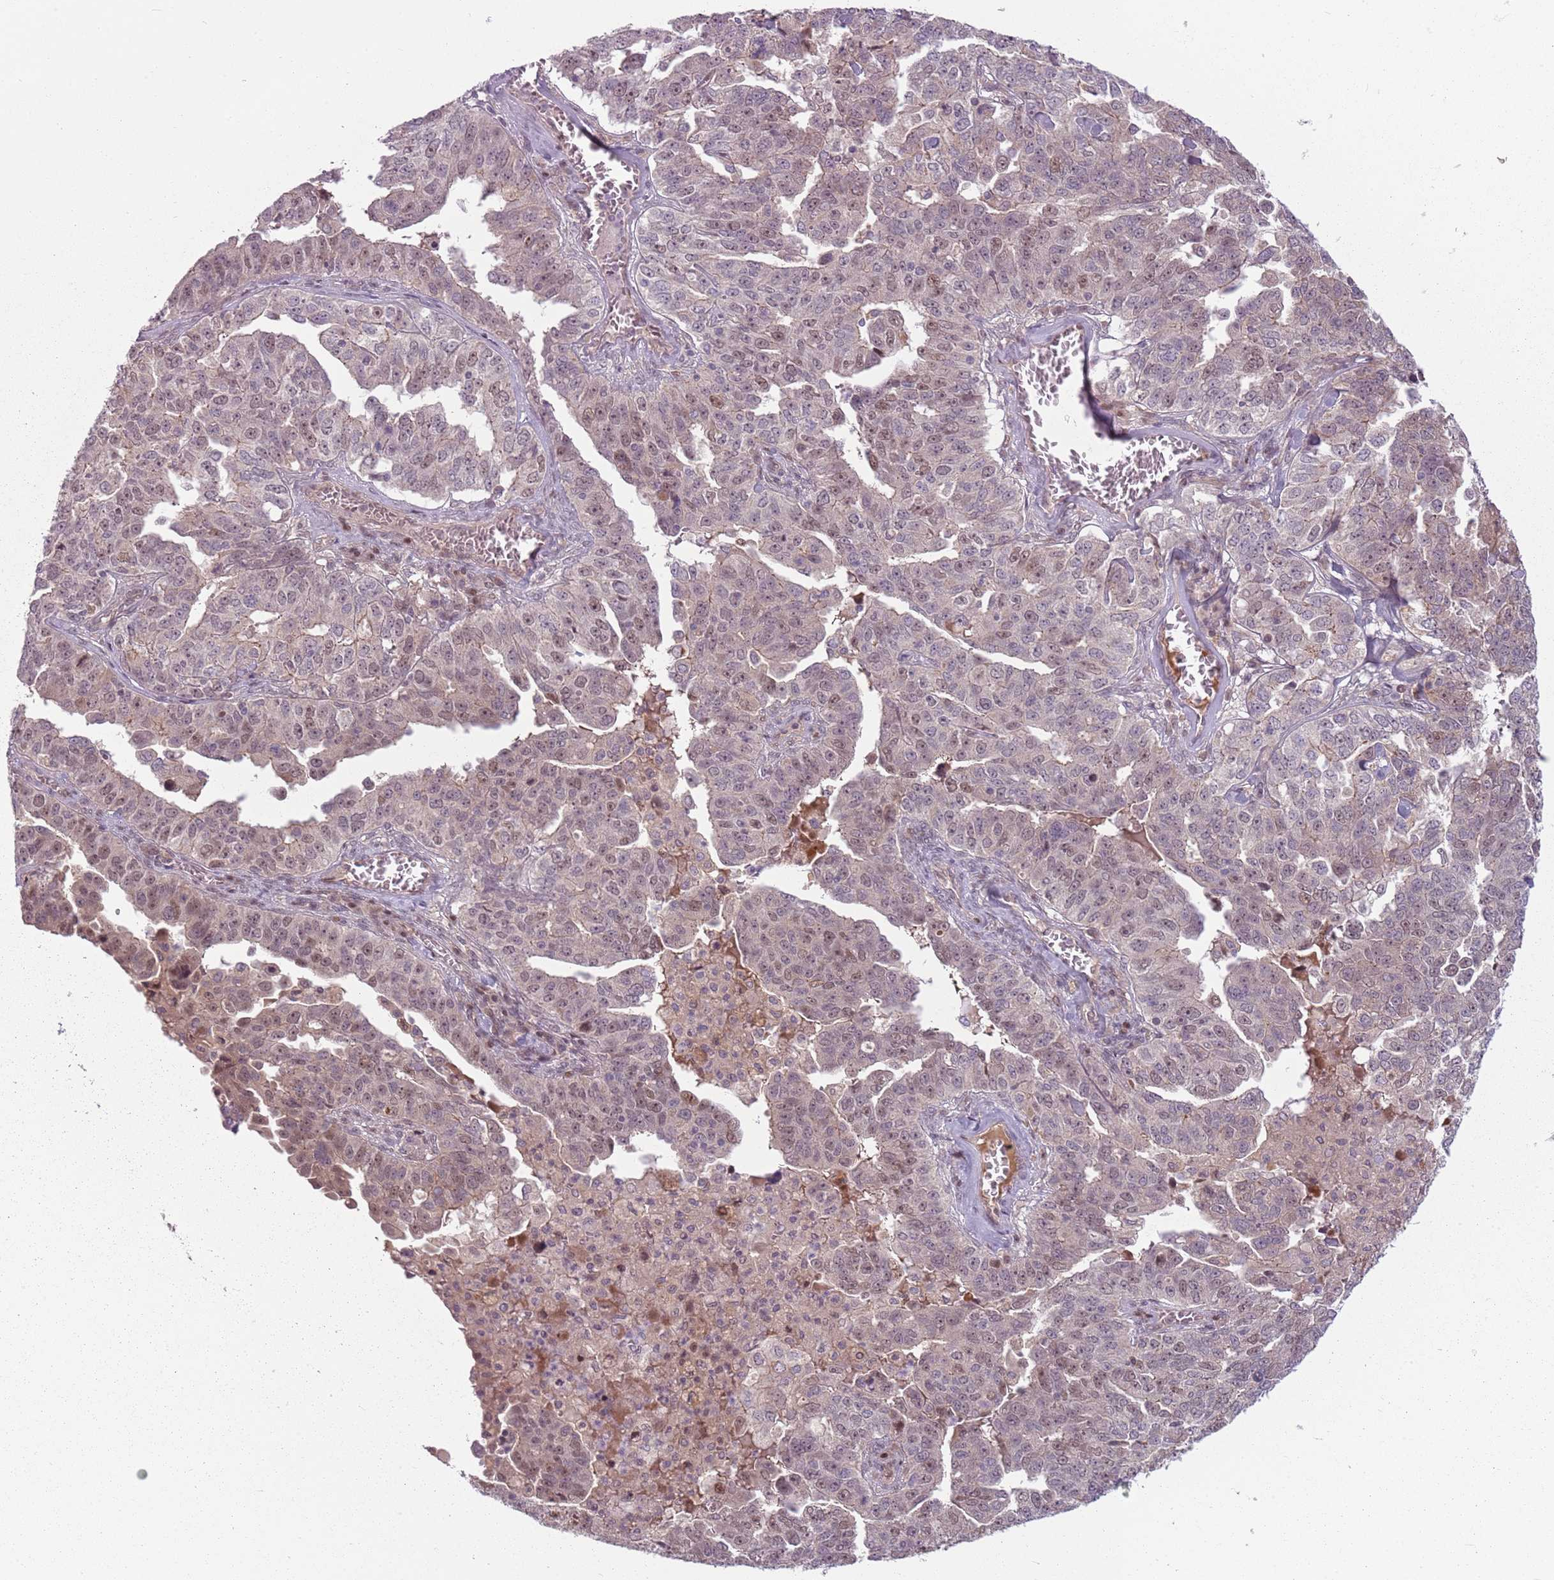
{"staining": {"intensity": "weak", "quantity": "25%-75%", "location": "cytoplasmic/membranous,nuclear"}, "tissue": "ovarian cancer", "cell_type": "Tumor cells", "image_type": "cancer", "snomed": [{"axis": "morphology", "description": "Carcinoma, endometroid"}, {"axis": "topography", "description": "Ovary"}], "caption": "A micrograph showing weak cytoplasmic/membranous and nuclear expression in about 25%-75% of tumor cells in ovarian endometroid carcinoma, as visualized by brown immunohistochemical staining.", "gene": "ADGRG1", "patient": {"sex": "female", "age": 62}}